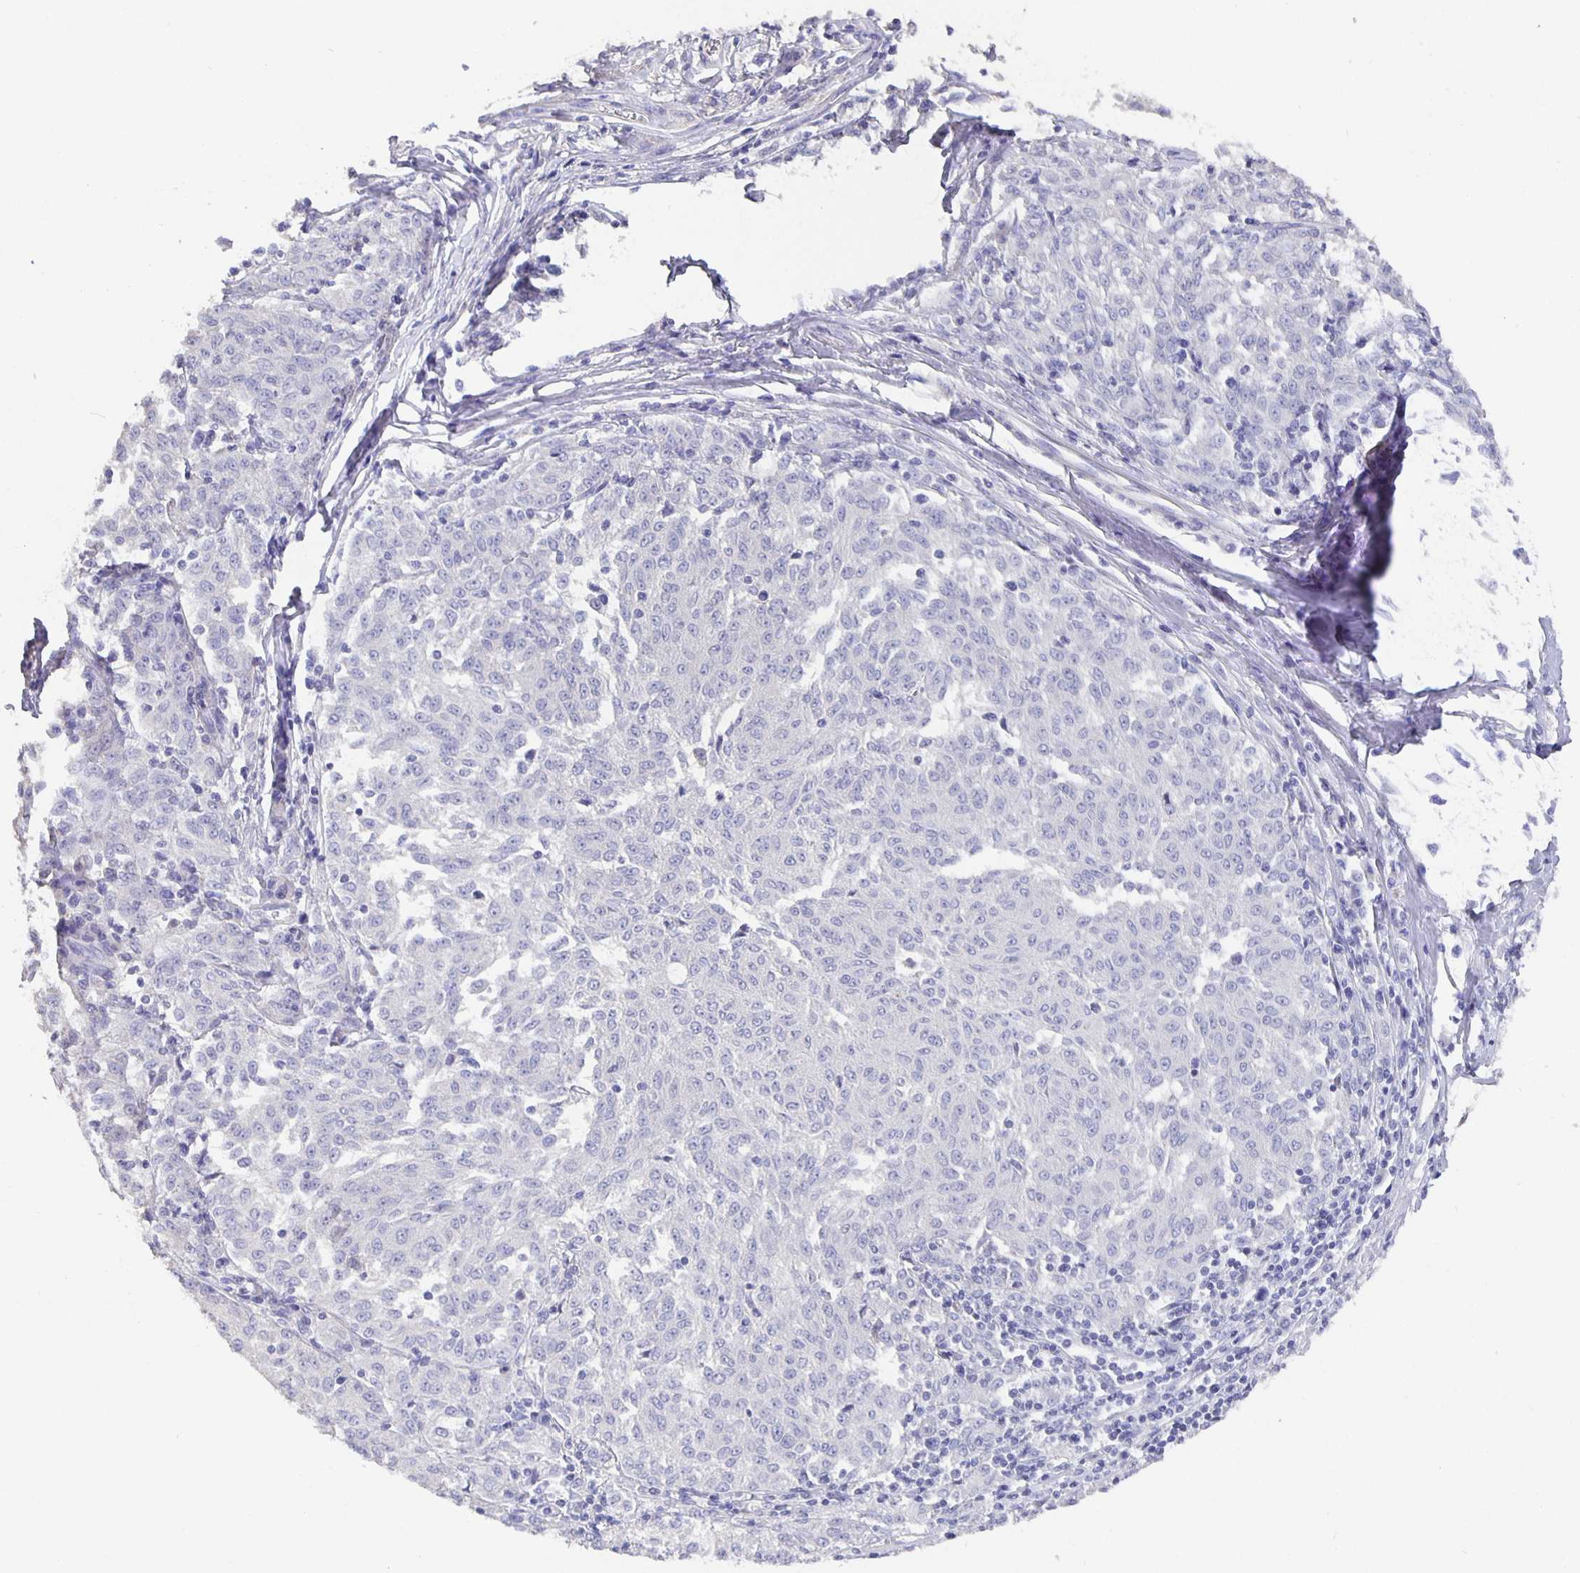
{"staining": {"intensity": "negative", "quantity": "none", "location": "none"}, "tissue": "melanoma", "cell_type": "Tumor cells", "image_type": "cancer", "snomed": [{"axis": "morphology", "description": "Malignant melanoma, NOS"}, {"axis": "topography", "description": "Skin"}], "caption": "Photomicrograph shows no protein positivity in tumor cells of malignant melanoma tissue.", "gene": "CFAP74", "patient": {"sex": "female", "age": 72}}